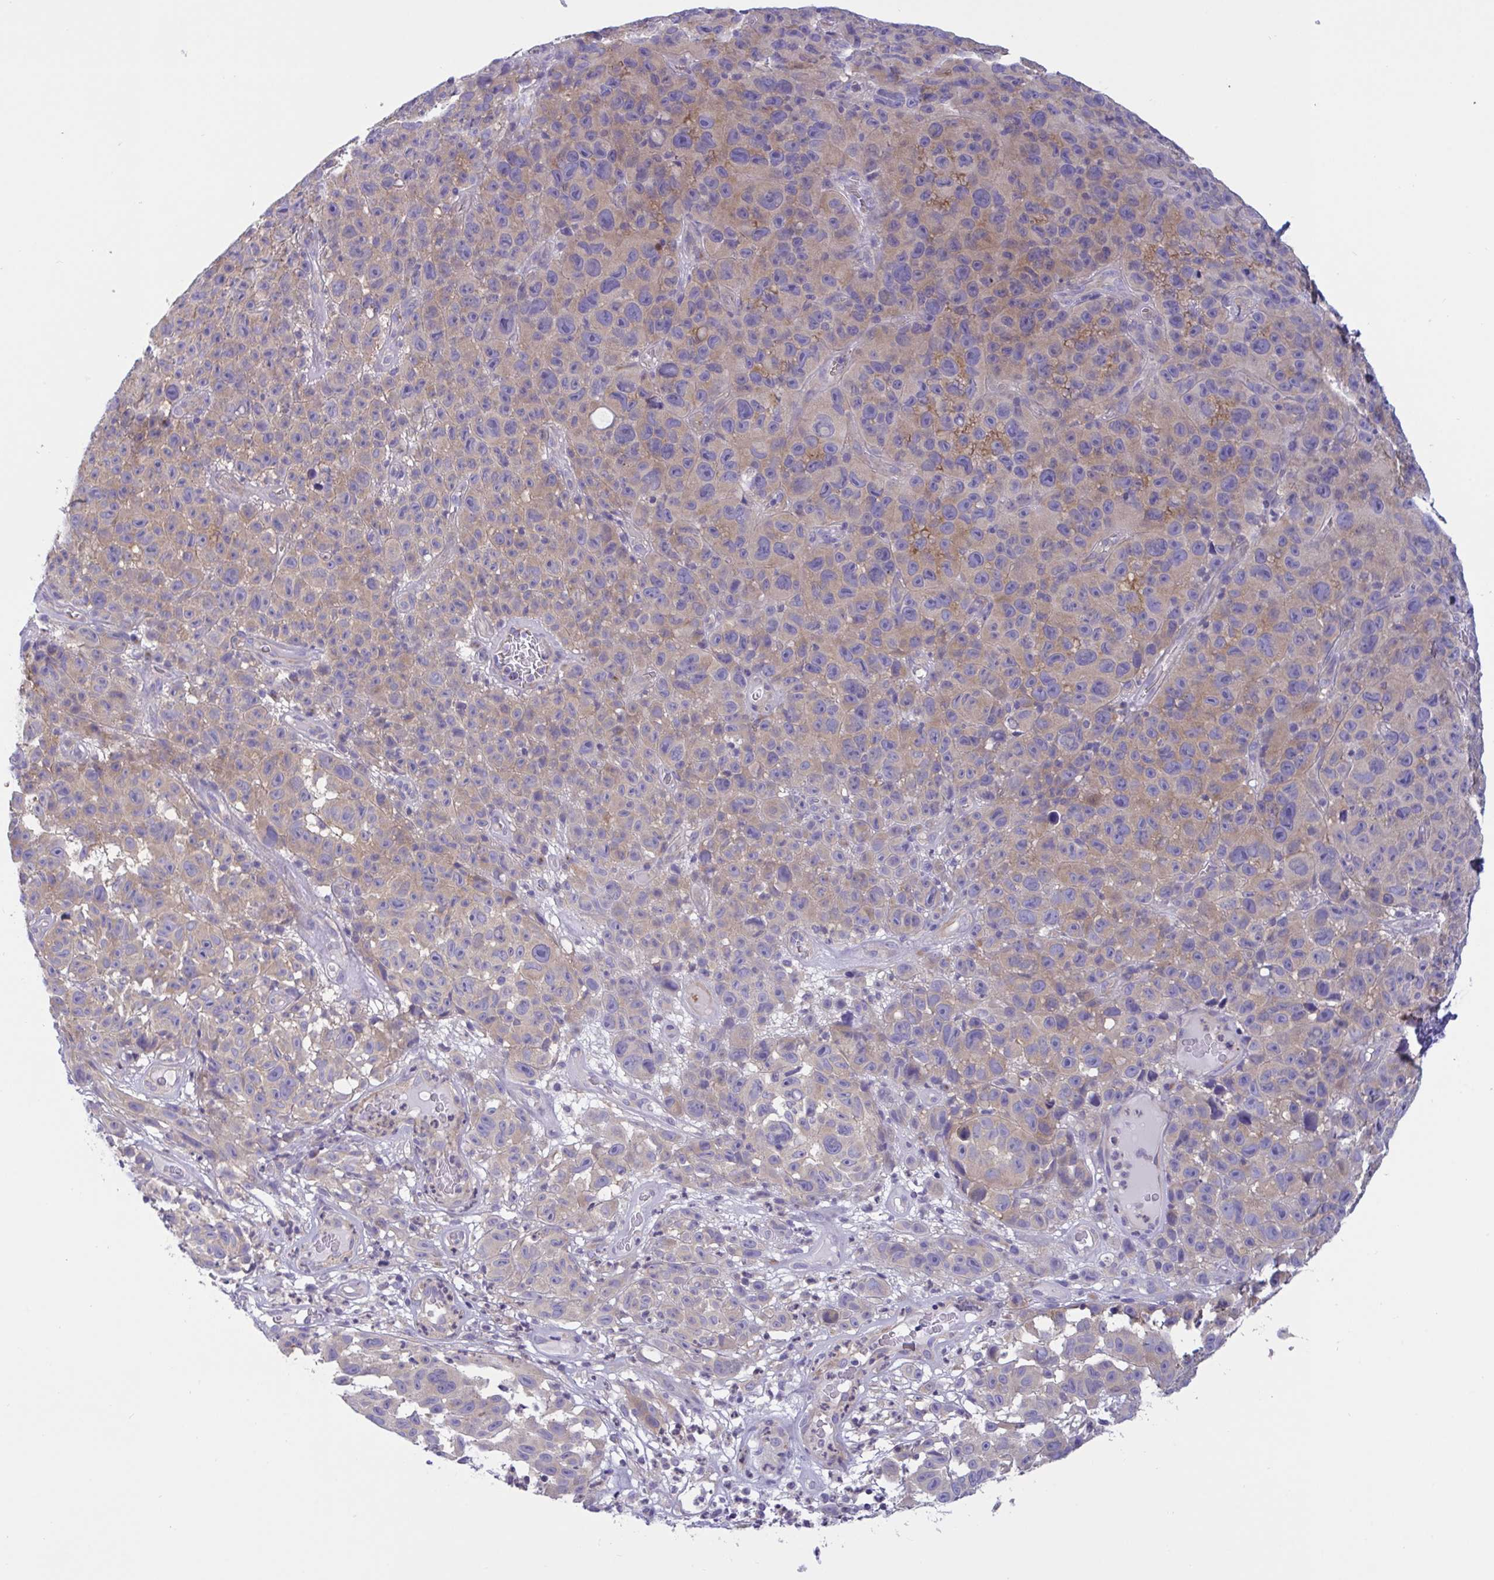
{"staining": {"intensity": "weak", "quantity": "25%-75%", "location": "cytoplasmic/membranous"}, "tissue": "melanoma", "cell_type": "Tumor cells", "image_type": "cancer", "snomed": [{"axis": "morphology", "description": "Malignant melanoma, NOS"}, {"axis": "topography", "description": "Skin"}], "caption": "High-magnification brightfield microscopy of melanoma stained with DAB (brown) and counterstained with hematoxylin (blue). tumor cells exhibit weak cytoplasmic/membranous staining is seen in about25%-75% of cells.", "gene": "OXLD1", "patient": {"sex": "female", "age": 82}}